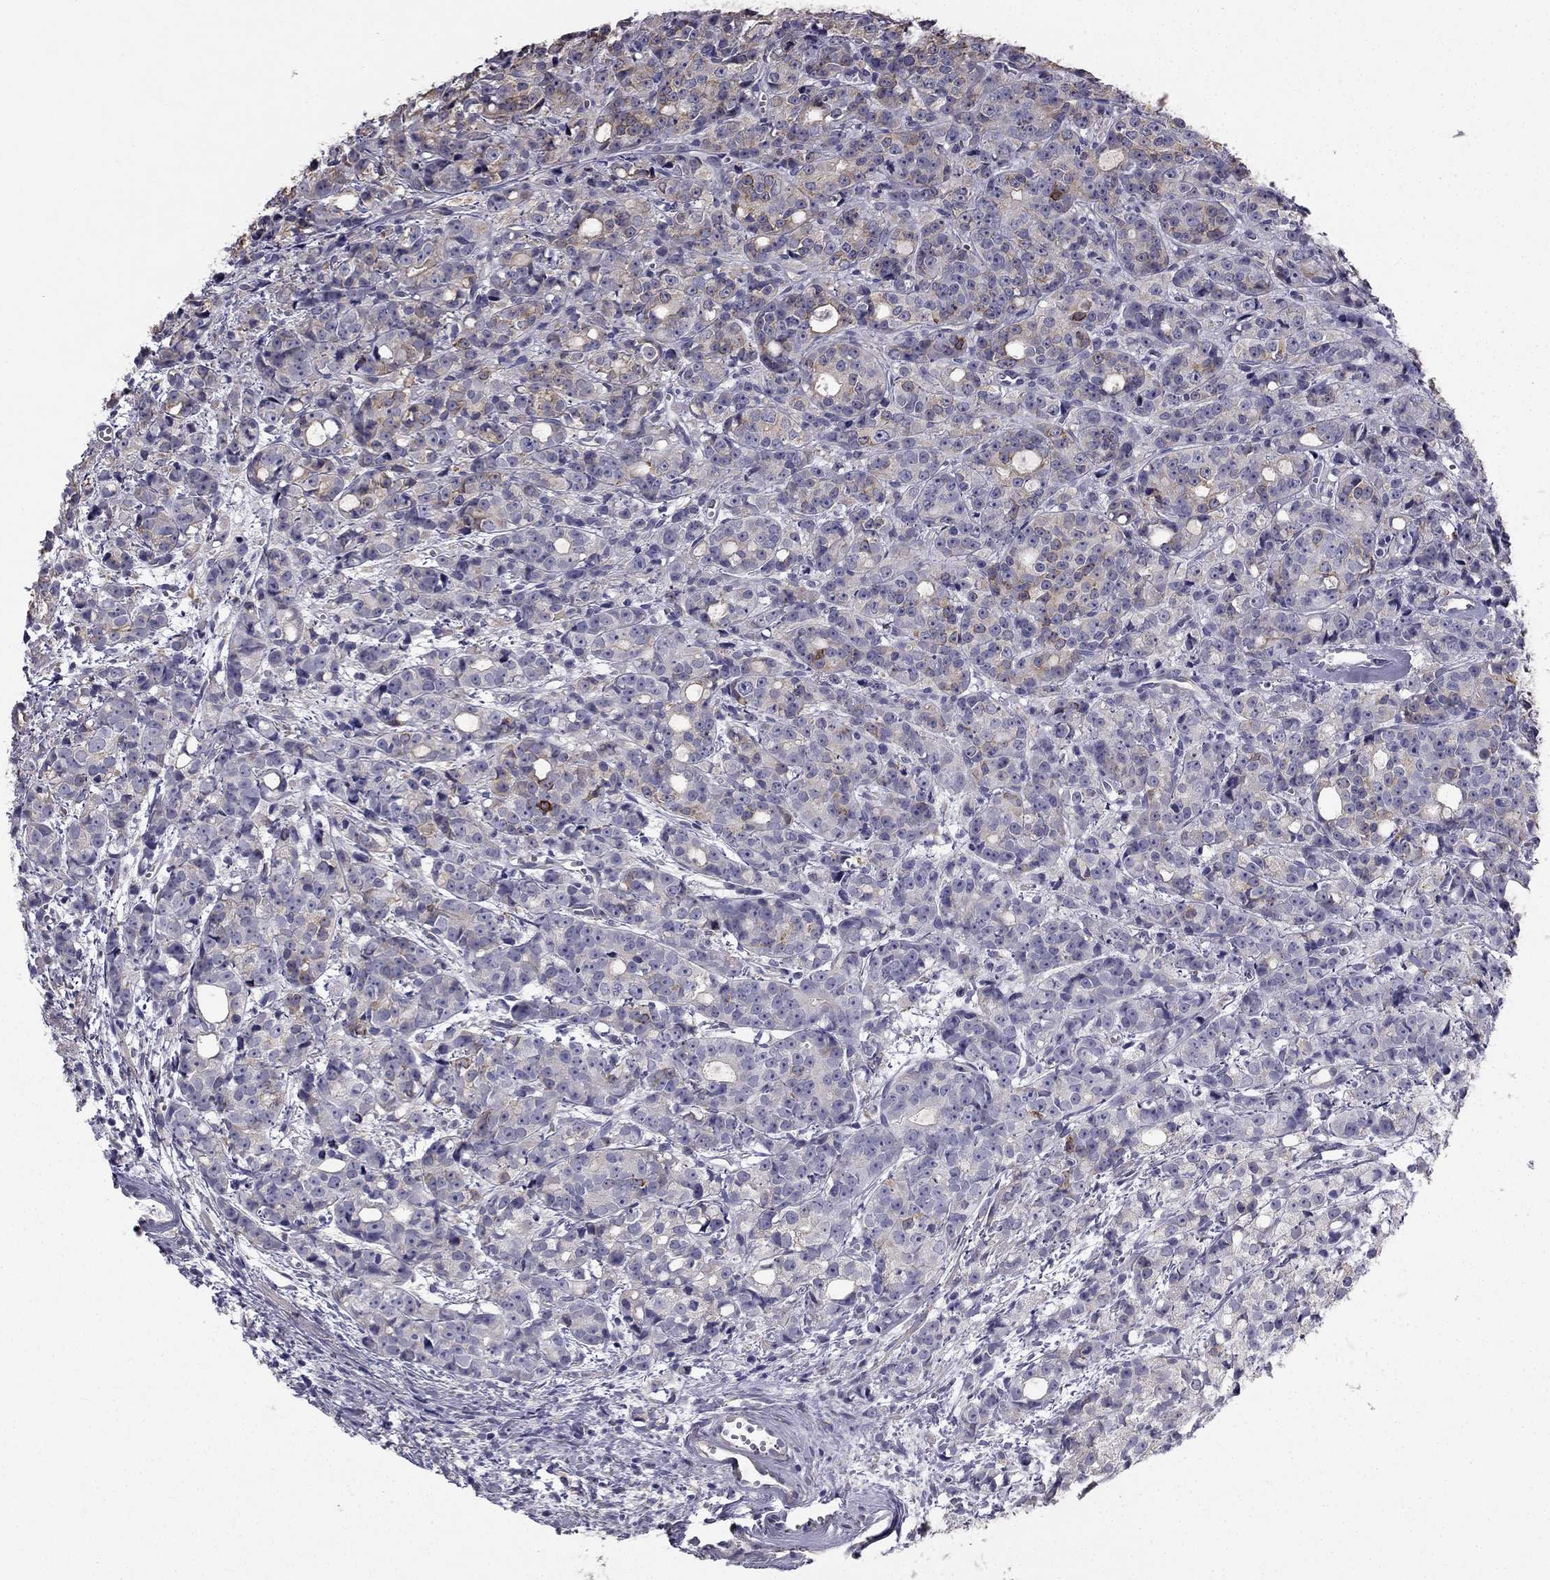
{"staining": {"intensity": "weak", "quantity": "<25%", "location": "cytoplasmic/membranous"}, "tissue": "prostate cancer", "cell_type": "Tumor cells", "image_type": "cancer", "snomed": [{"axis": "morphology", "description": "Adenocarcinoma, Medium grade"}, {"axis": "topography", "description": "Prostate"}], "caption": "Adenocarcinoma (medium-grade) (prostate) was stained to show a protein in brown. There is no significant positivity in tumor cells.", "gene": "CCDC40", "patient": {"sex": "male", "age": 74}}